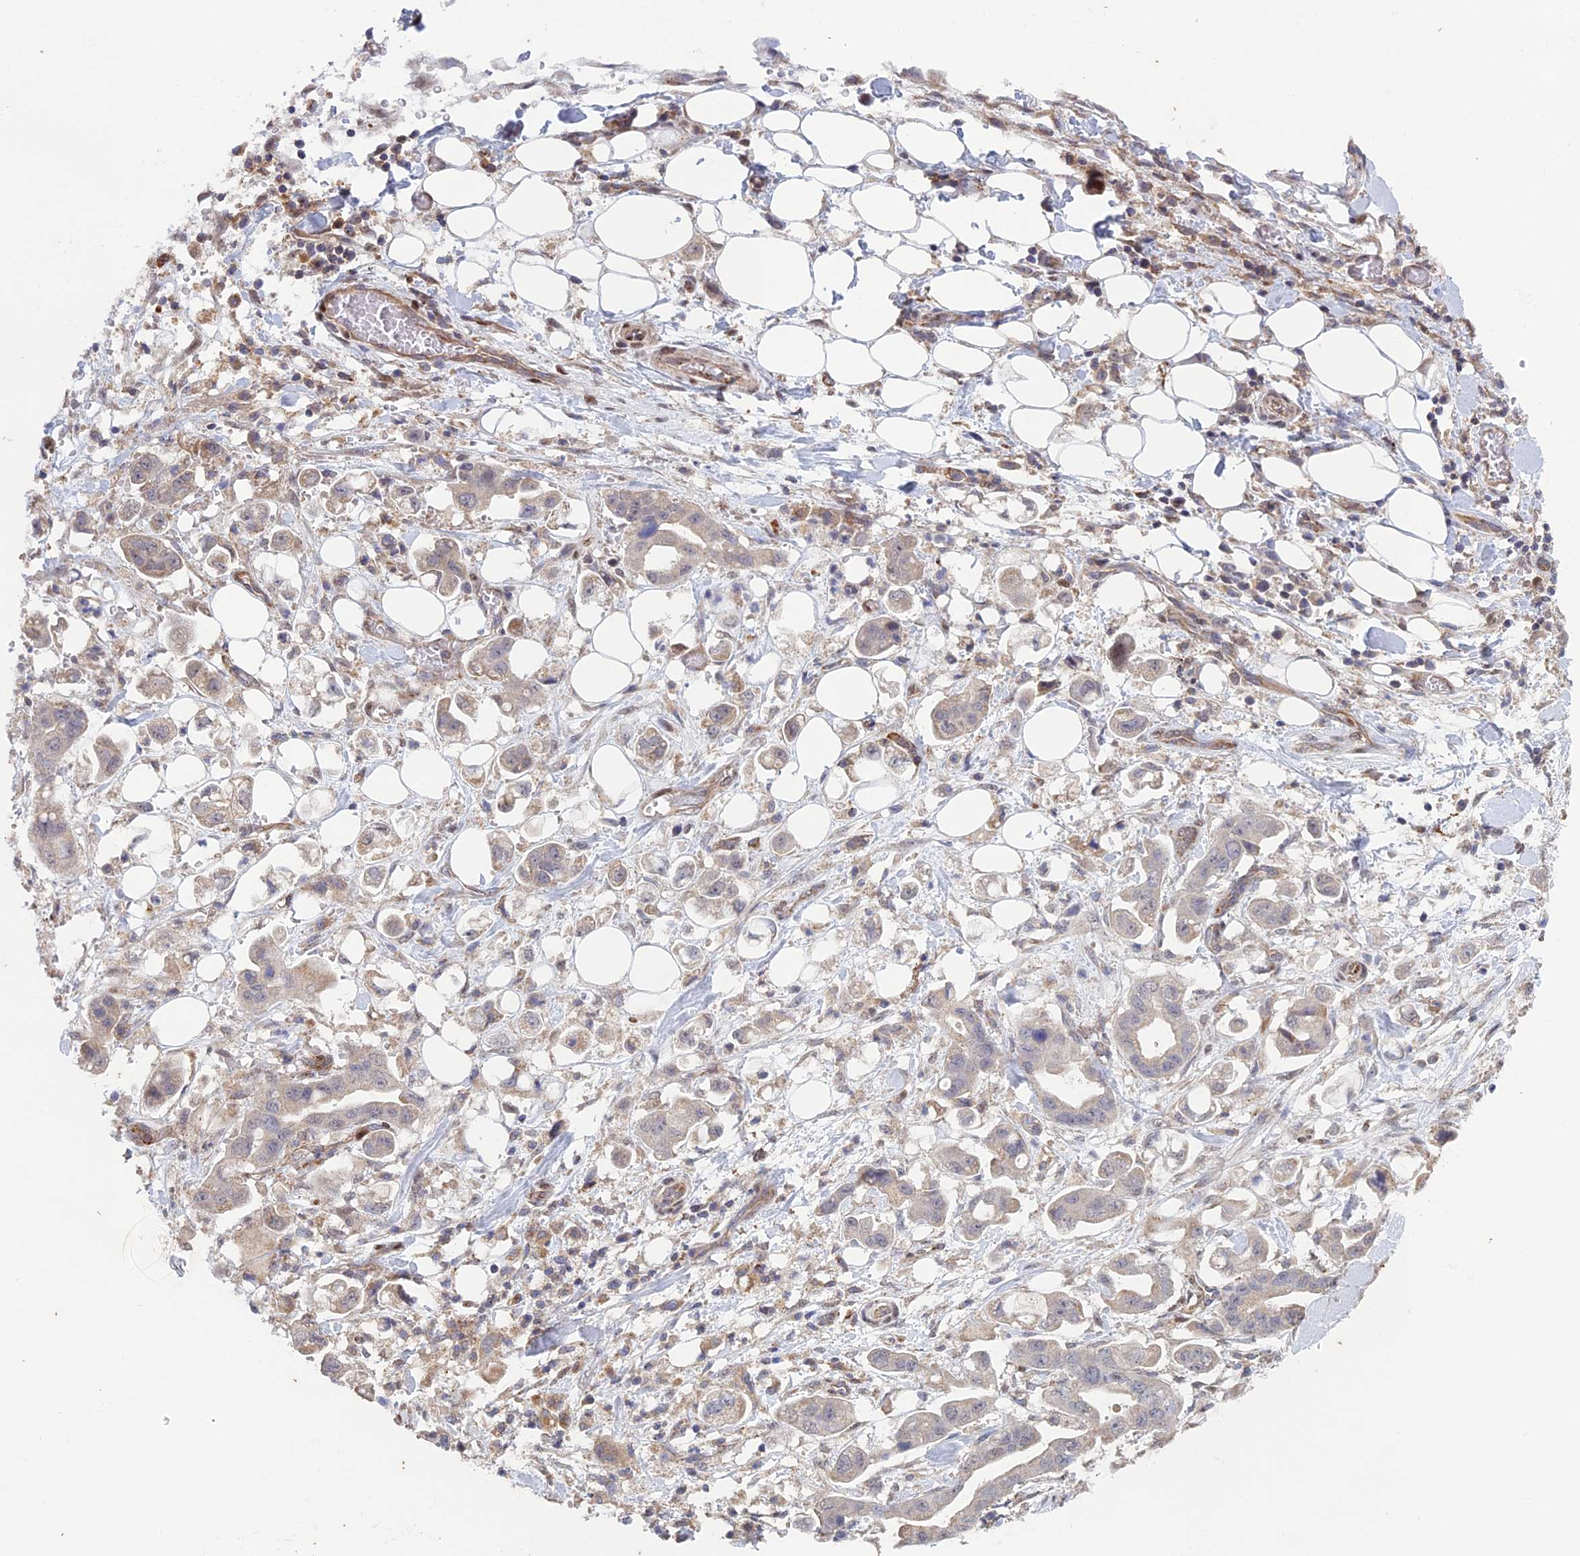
{"staining": {"intensity": "weak", "quantity": "<25%", "location": "cytoplasmic/membranous"}, "tissue": "stomach cancer", "cell_type": "Tumor cells", "image_type": "cancer", "snomed": [{"axis": "morphology", "description": "Adenocarcinoma, NOS"}, {"axis": "topography", "description": "Stomach"}], "caption": "This is a micrograph of IHC staining of stomach cancer, which shows no expression in tumor cells.", "gene": "FOXS1", "patient": {"sex": "male", "age": 62}}